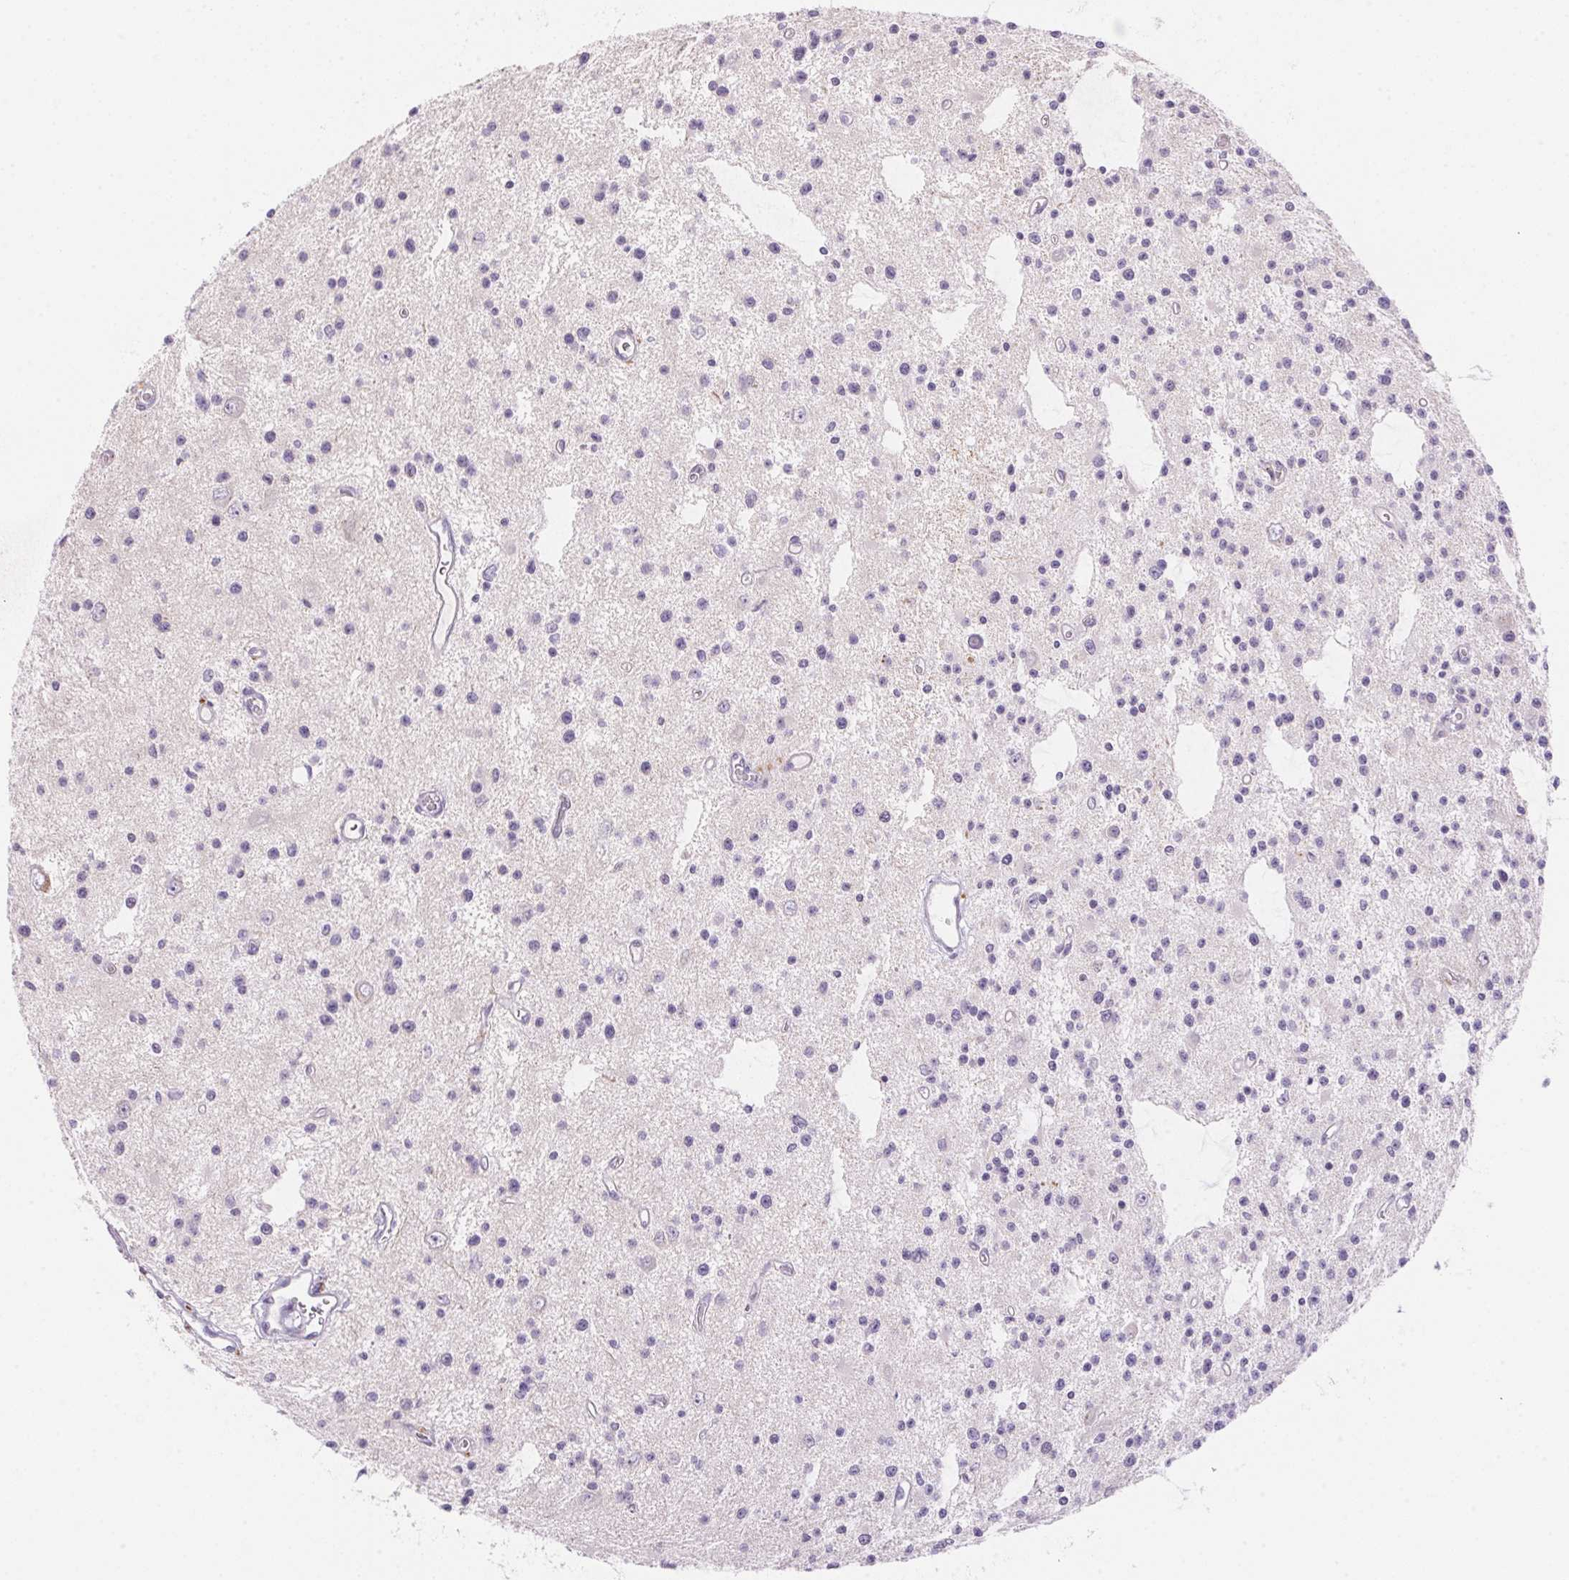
{"staining": {"intensity": "negative", "quantity": "none", "location": "none"}, "tissue": "glioma", "cell_type": "Tumor cells", "image_type": "cancer", "snomed": [{"axis": "morphology", "description": "Glioma, malignant, Low grade"}, {"axis": "topography", "description": "Brain"}], "caption": "High magnification brightfield microscopy of malignant low-grade glioma stained with DAB (3,3'-diaminobenzidine) (brown) and counterstained with hematoxylin (blue): tumor cells show no significant staining.", "gene": "TEKT1", "patient": {"sex": "male", "age": 43}}